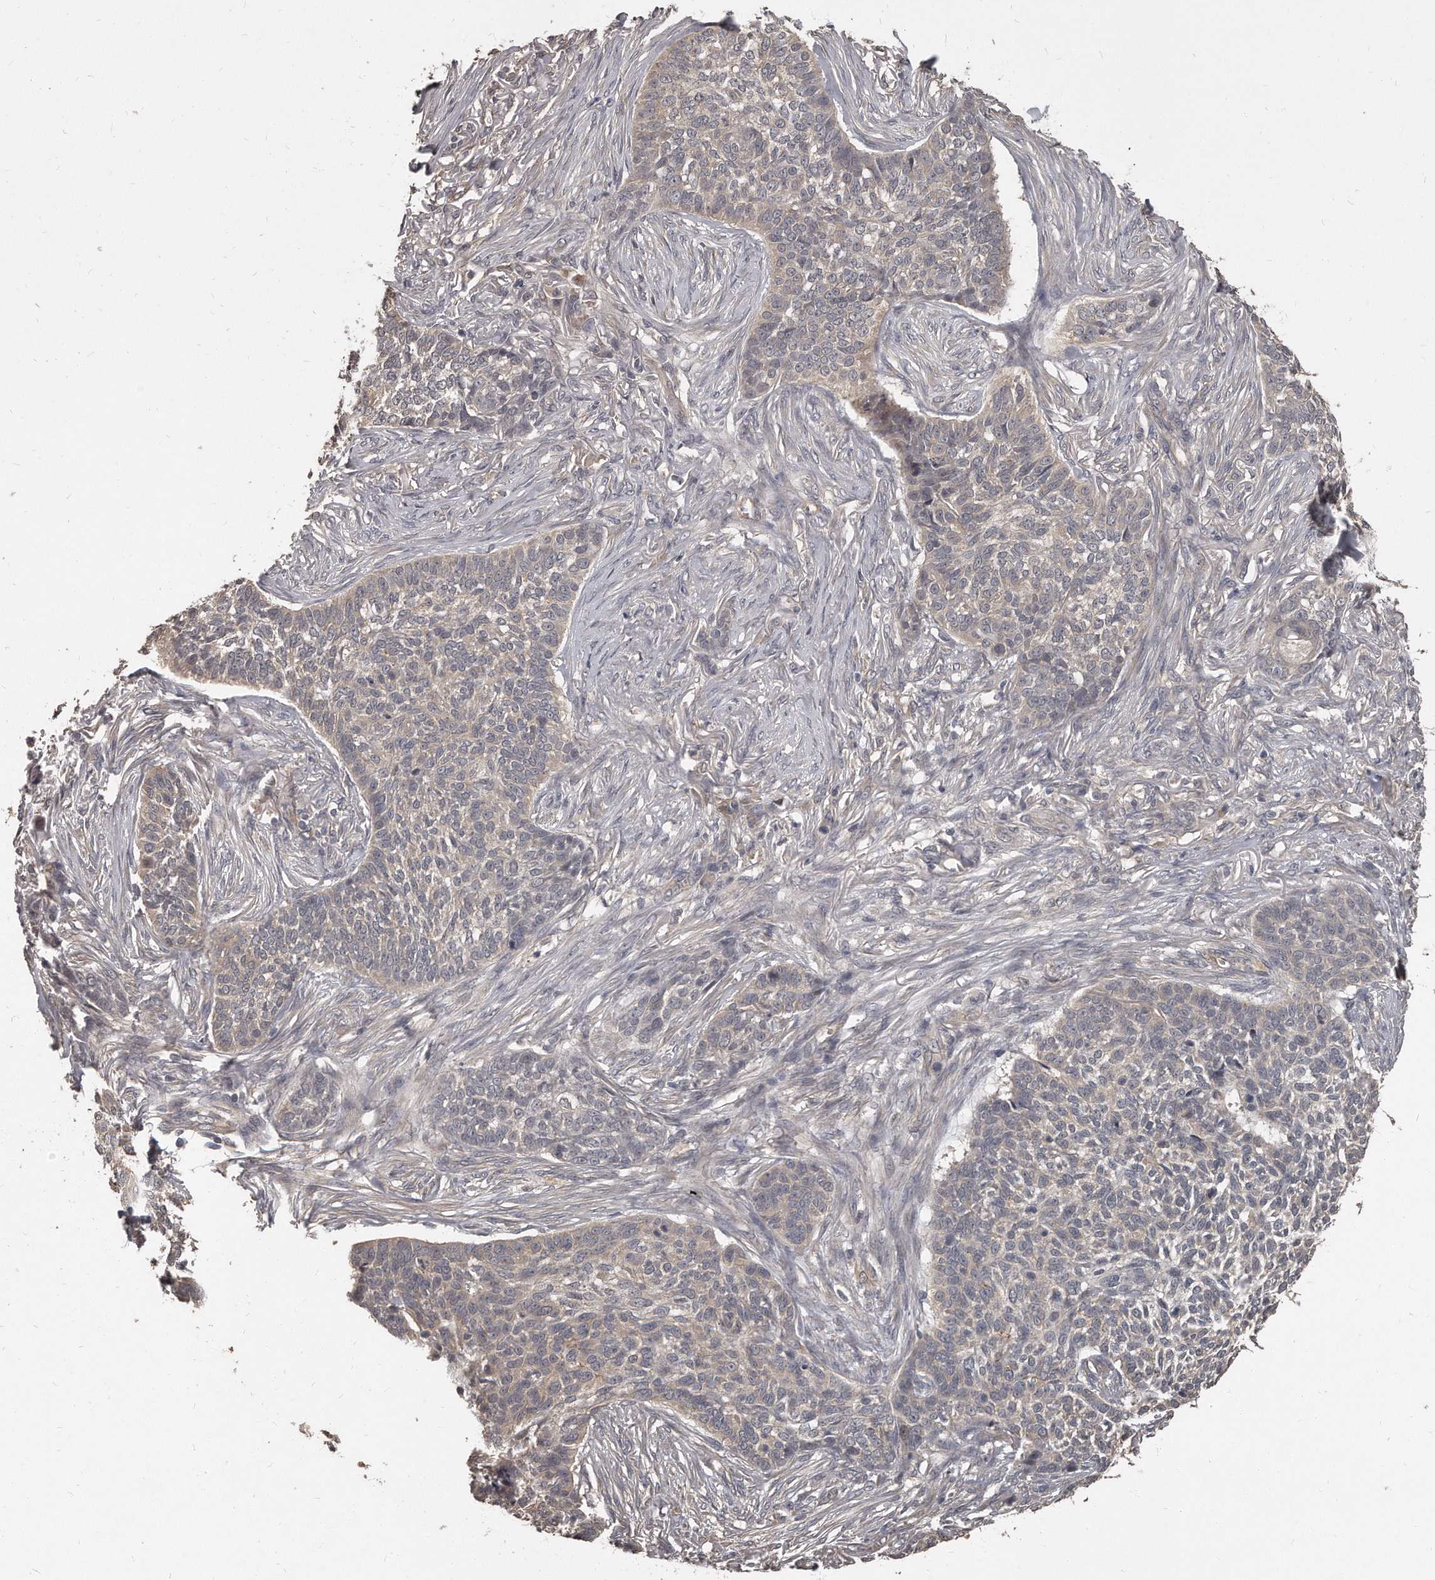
{"staining": {"intensity": "negative", "quantity": "none", "location": "none"}, "tissue": "skin cancer", "cell_type": "Tumor cells", "image_type": "cancer", "snomed": [{"axis": "morphology", "description": "Basal cell carcinoma"}, {"axis": "topography", "description": "Skin"}], "caption": "DAB immunohistochemical staining of human skin basal cell carcinoma shows no significant staining in tumor cells.", "gene": "GRB10", "patient": {"sex": "male", "age": 85}}